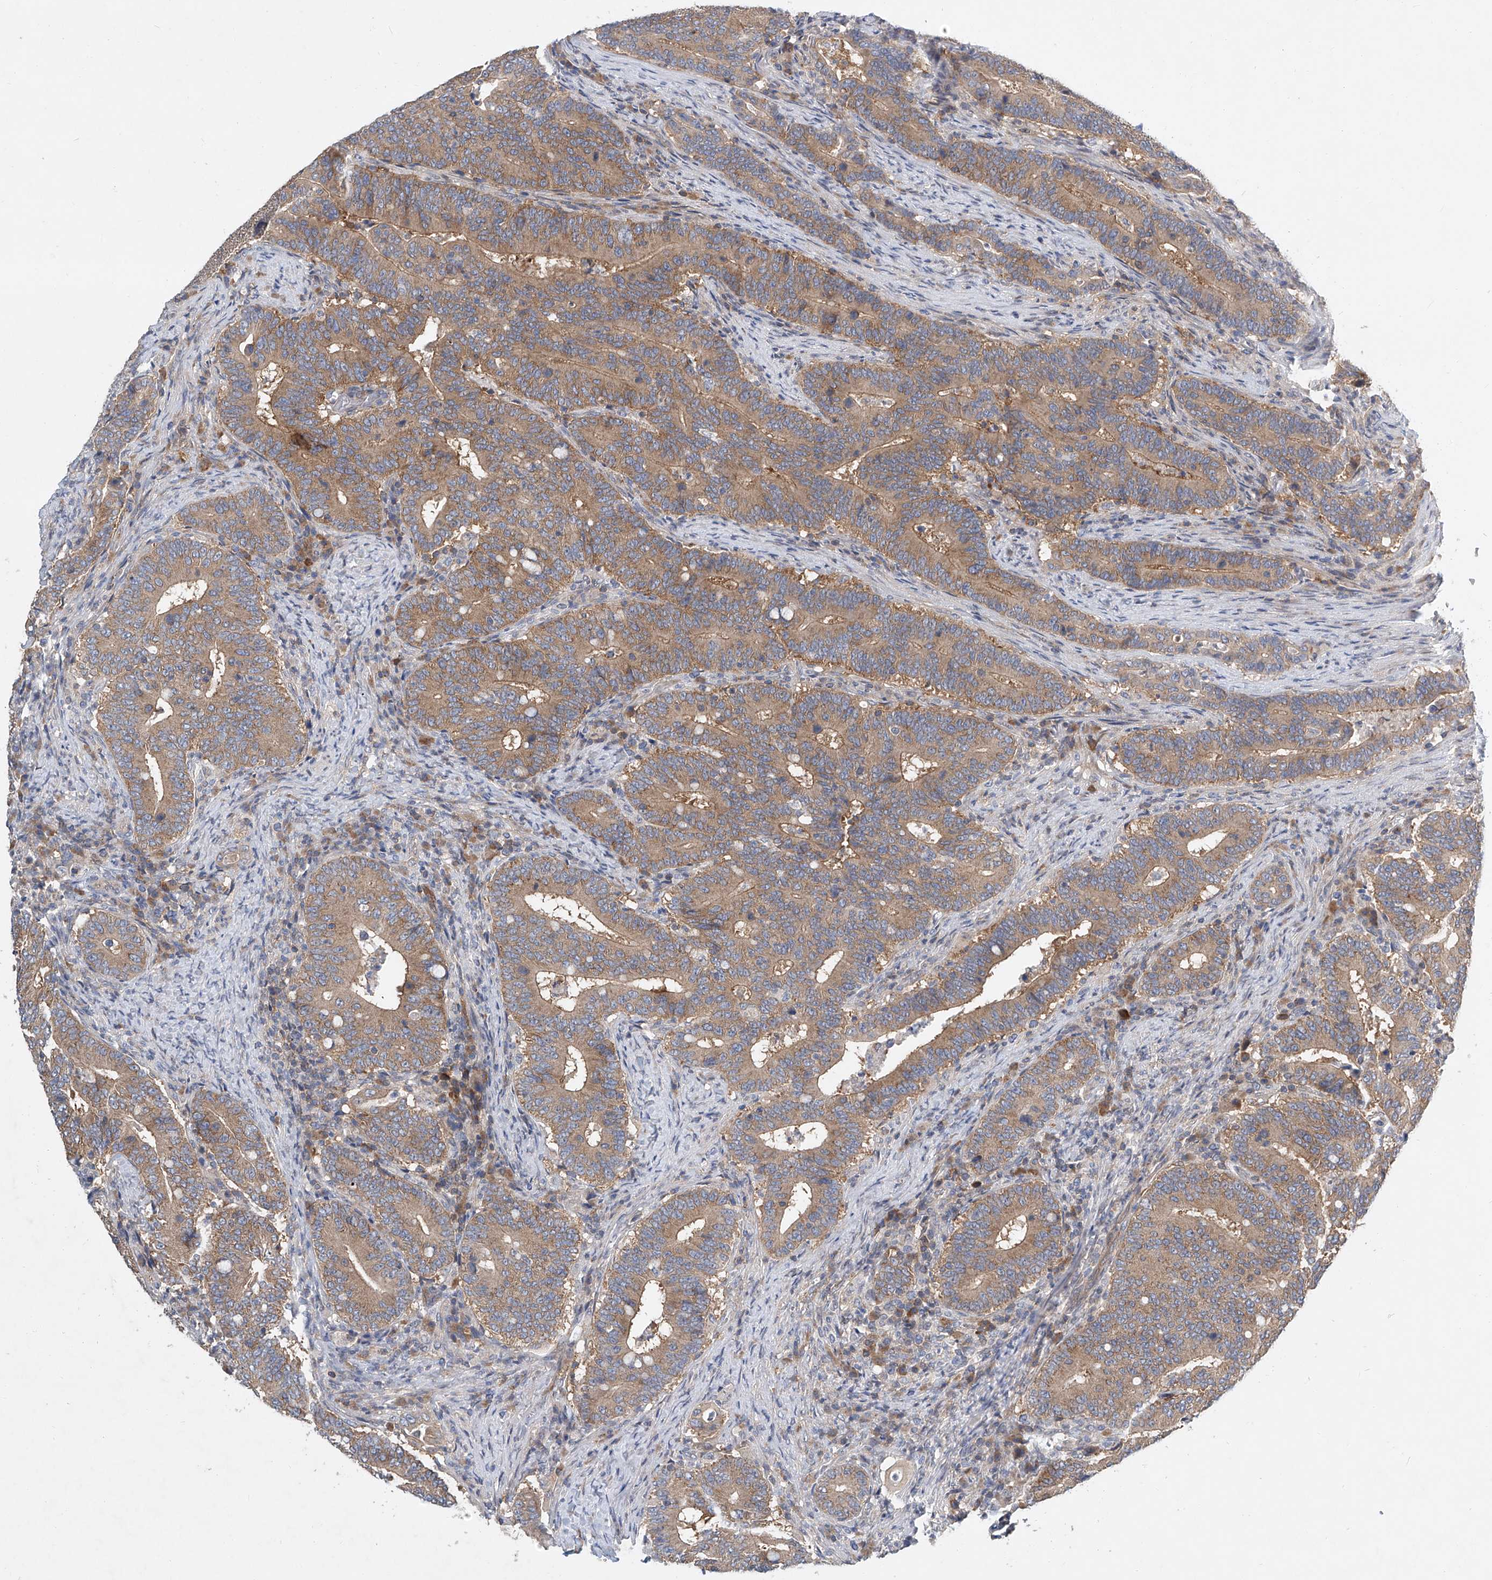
{"staining": {"intensity": "moderate", "quantity": ">75%", "location": "cytoplasmic/membranous"}, "tissue": "colorectal cancer", "cell_type": "Tumor cells", "image_type": "cancer", "snomed": [{"axis": "morphology", "description": "Adenocarcinoma, NOS"}, {"axis": "topography", "description": "Colon"}], "caption": "The image shows a brown stain indicating the presence of a protein in the cytoplasmic/membranous of tumor cells in adenocarcinoma (colorectal).", "gene": "CARMIL1", "patient": {"sex": "female", "age": 66}}